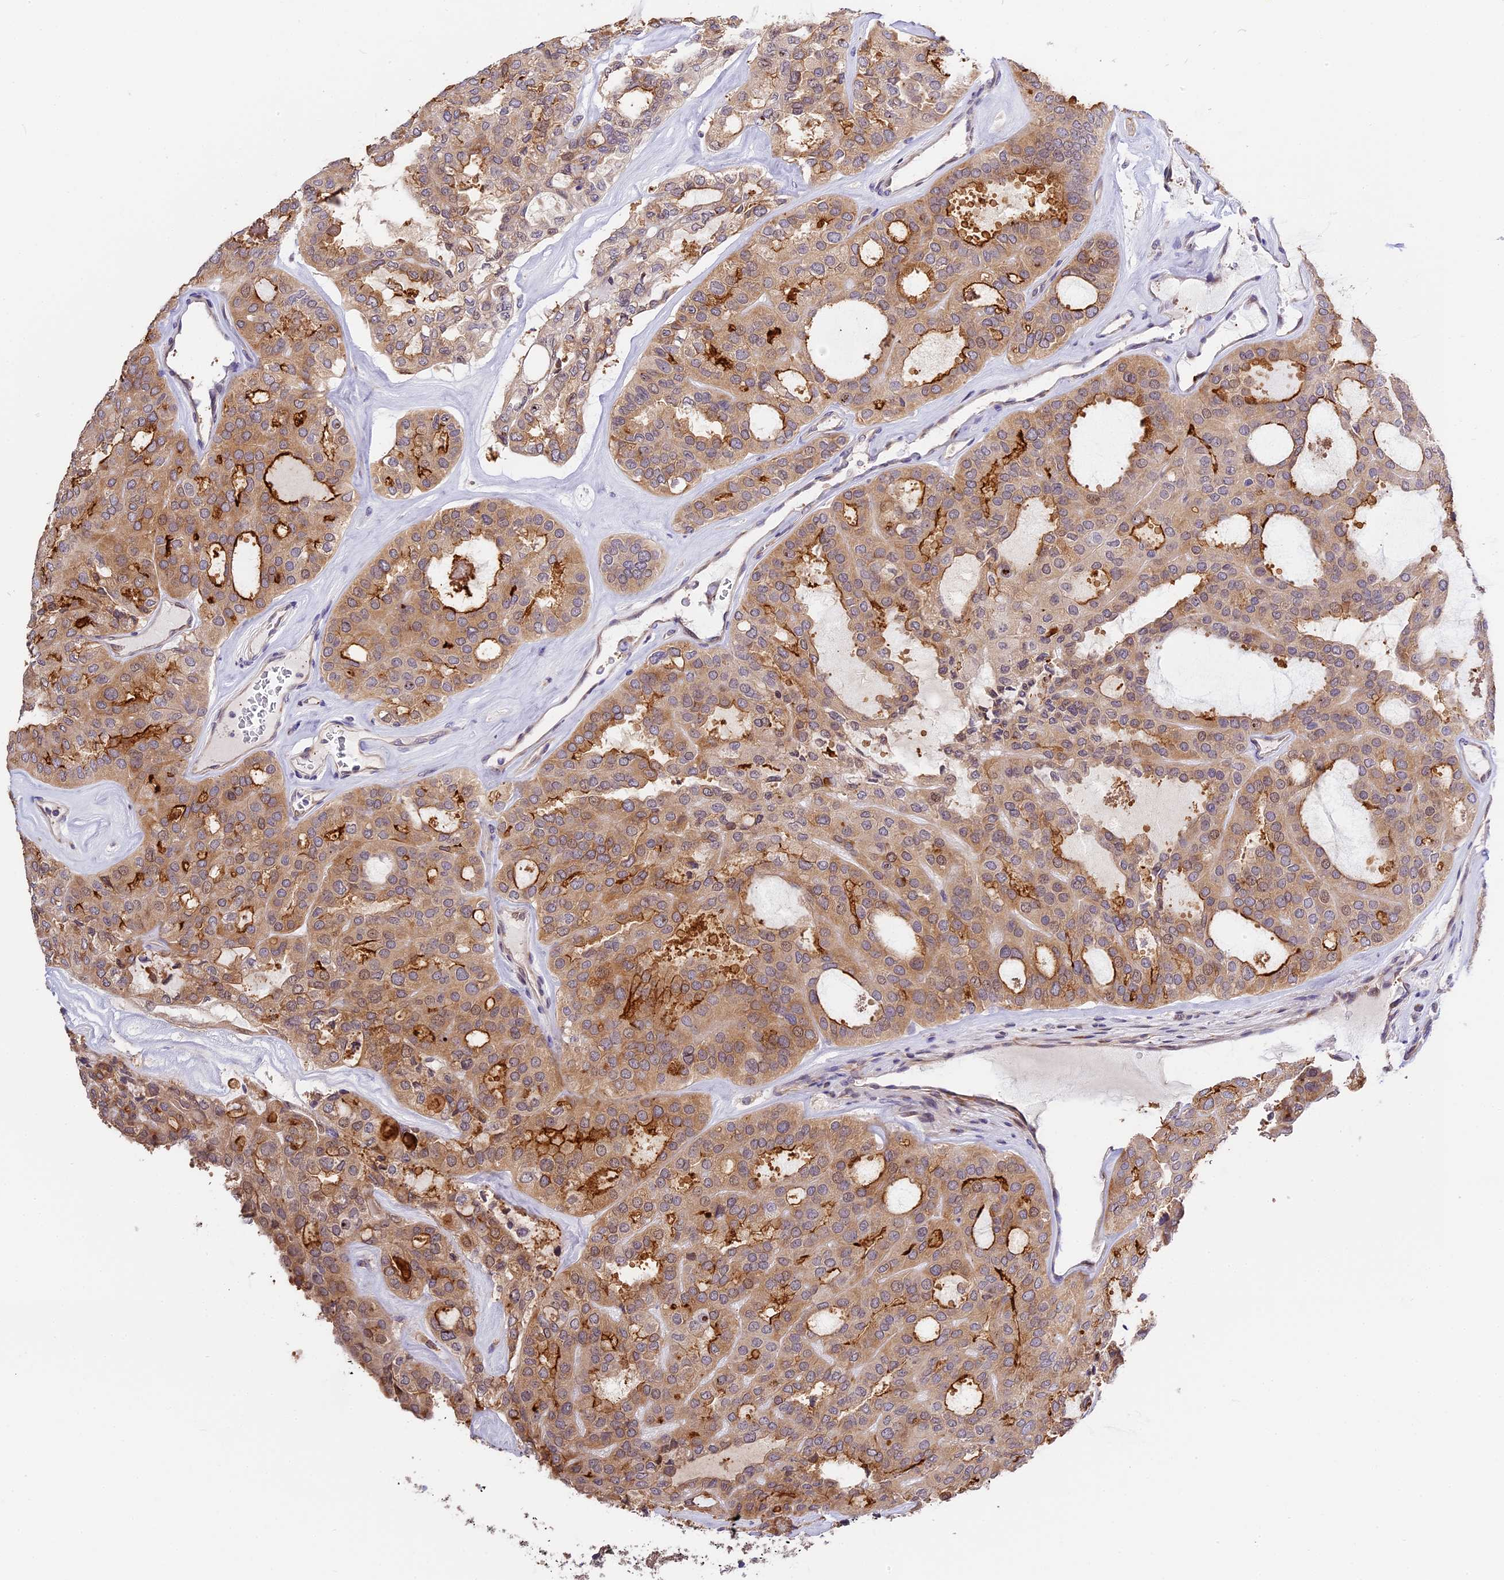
{"staining": {"intensity": "moderate", "quantity": ">75%", "location": "cytoplasmic/membranous"}, "tissue": "thyroid cancer", "cell_type": "Tumor cells", "image_type": "cancer", "snomed": [{"axis": "morphology", "description": "Follicular adenoma carcinoma, NOS"}, {"axis": "topography", "description": "Thyroid gland"}], "caption": "Tumor cells reveal medium levels of moderate cytoplasmic/membranous positivity in approximately >75% of cells in follicular adenoma carcinoma (thyroid).", "gene": "BSCL2", "patient": {"sex": "male", "age": 75}}